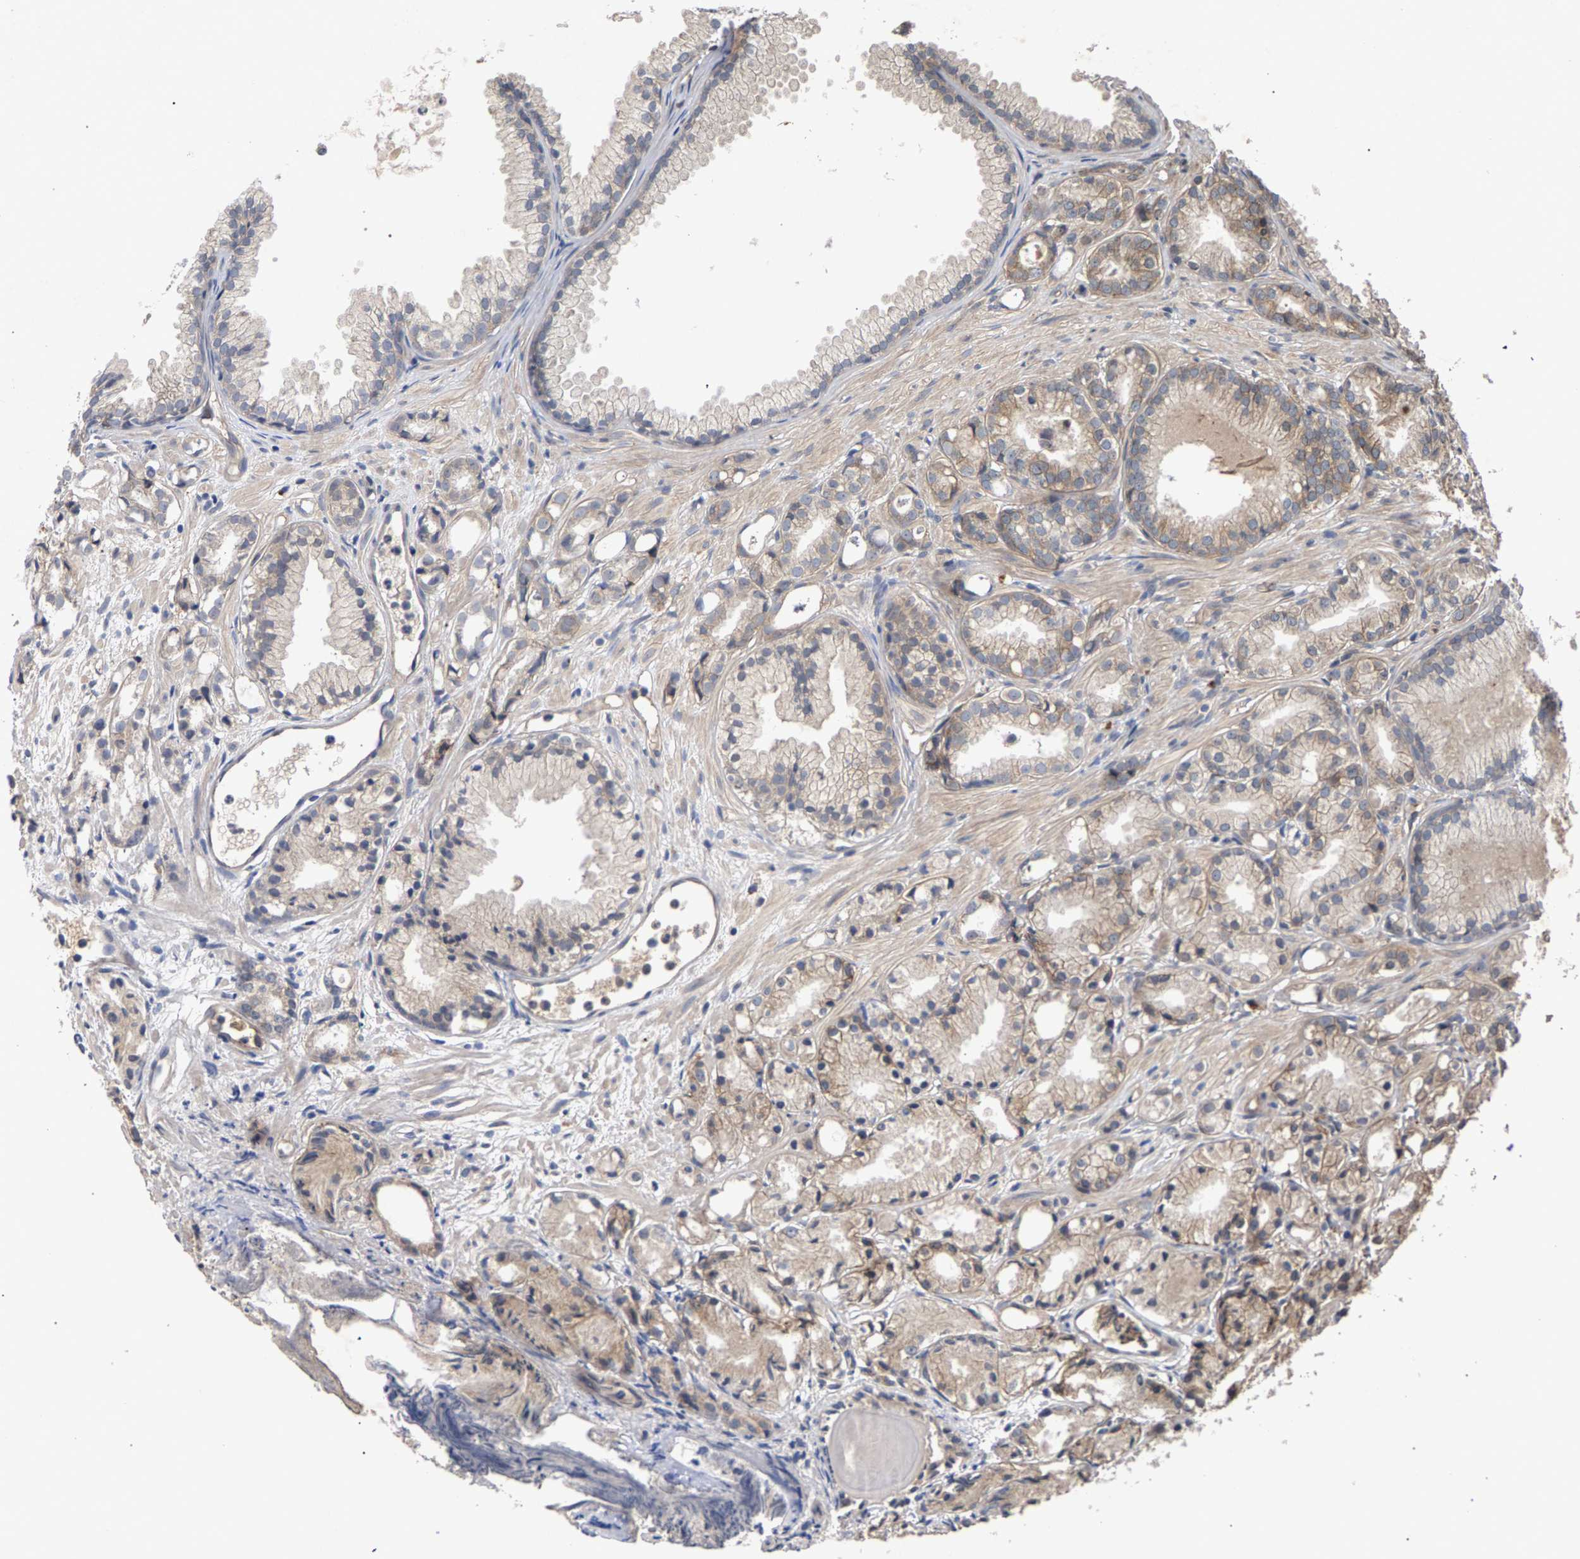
{"staining": {"intensity": "weak", "quantity": ">75%", "location": "cytoplasmic/membranous"}, "tissue": "prostate cancer", "cell_type": "Tumor cells", "image_type": "cancer", "snomed": [{"axis": "morphology", "description": "Adenocarcinoma, Low grade"}, {"axis": "topography", "description": "Prostate"}], "caption": "An immunohistochemistry (IHC) image of neoplastic tissue is shown. Protein staining in brown highlights weak cytoplasmic/membranous positivity in prostate cancer (low-grade adenocarcinoma) within tumor cells.", "gene": "SLC4A4", "patient": {"sex": "male", "age": 72}}